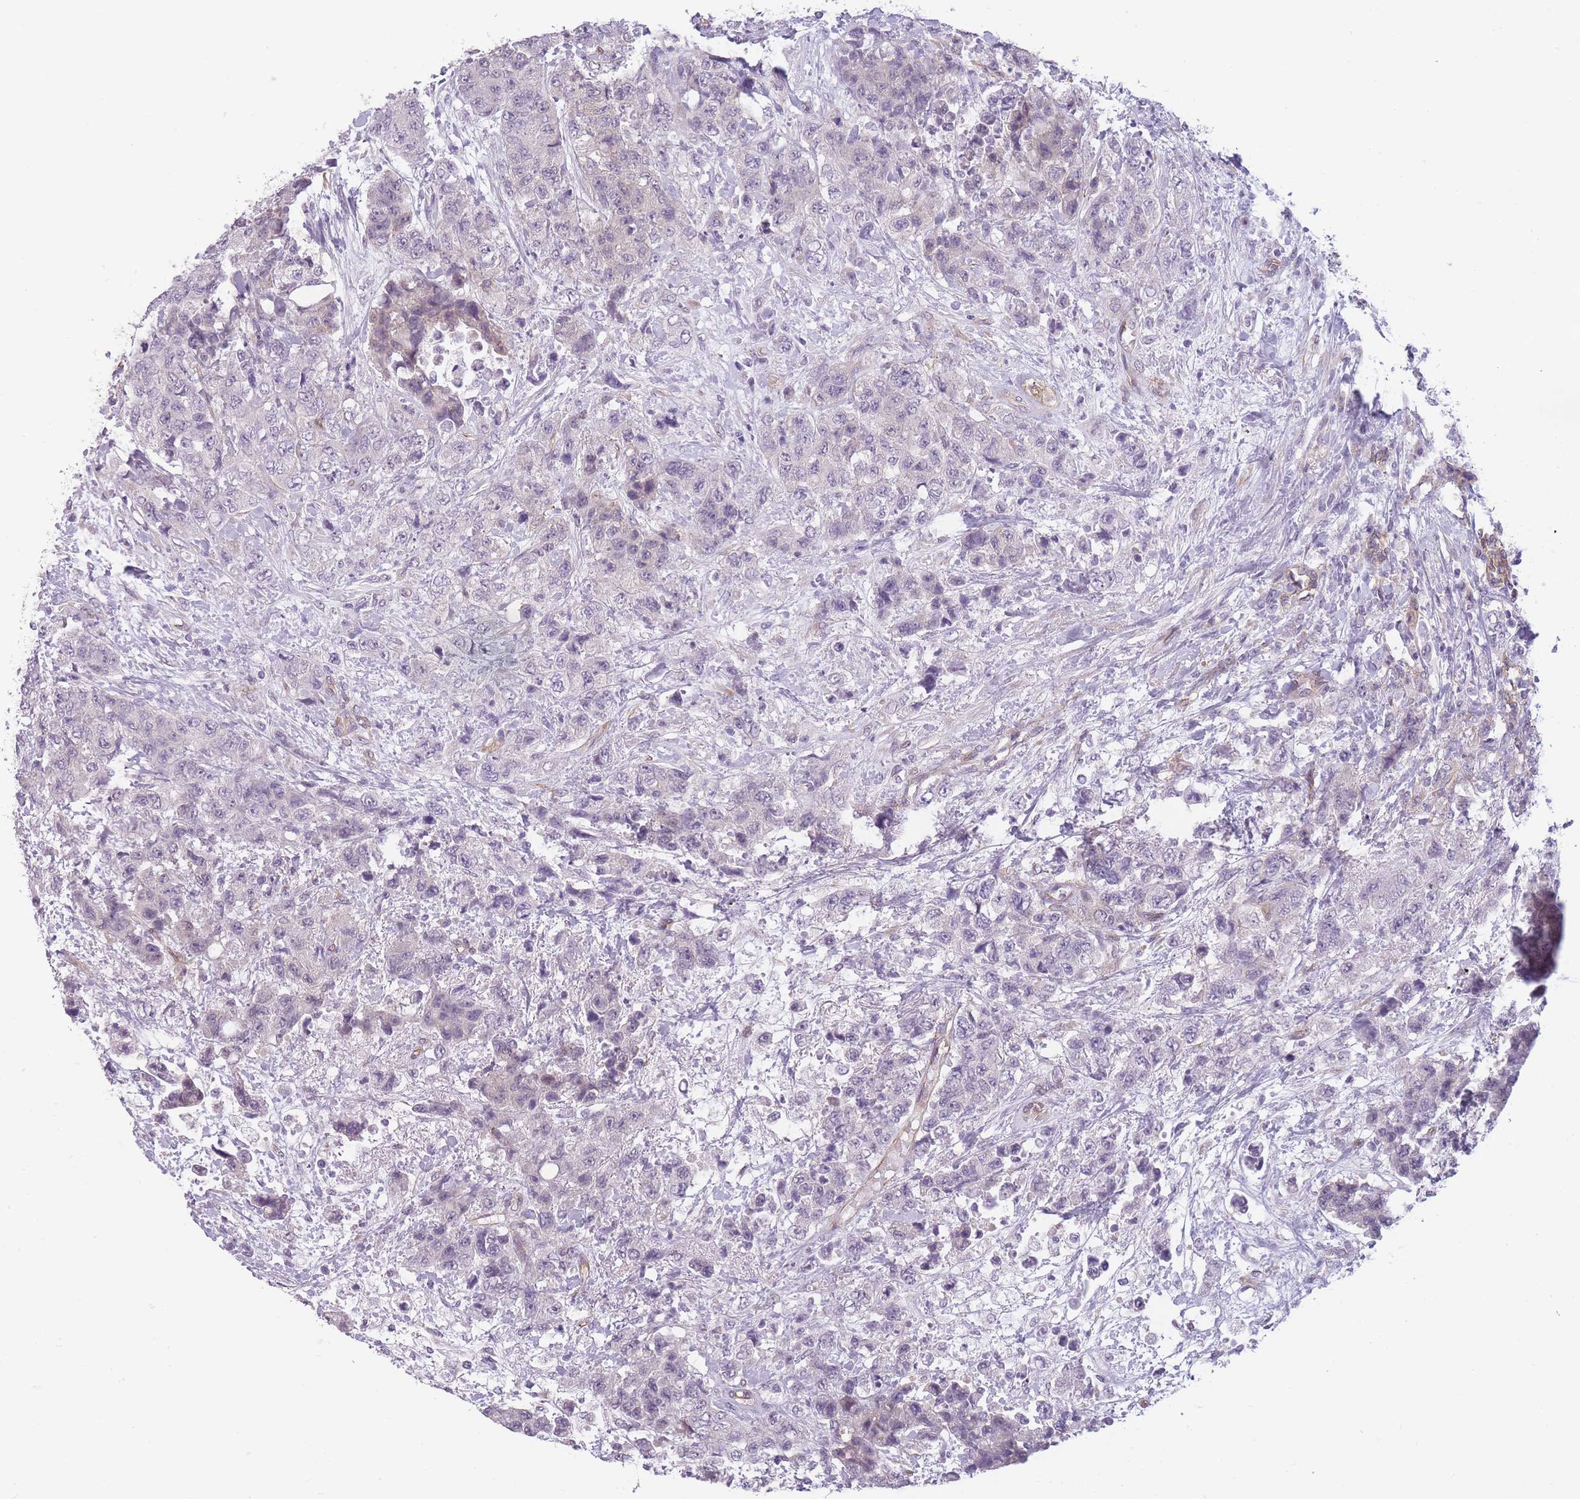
{"staining": {"intensity": "negative", "quantity": "none", "location": "none"}, "tissue": "urothelial cancer", "cell_type": "Tumor cells", "image_type": "cancer", "snomed": [{"axis": "morphology", "description": "Urothelial carcinoma, High grade"}, {"axis": "topography", "description": "Urinary bladder"}], "caption": "Urothelial cancer stained for a protein using immunohistochemistry (IHC) displays no positivity tumor cells.", "gene": "OR6B3", "patient": {"sex": "female", "age": 78}}